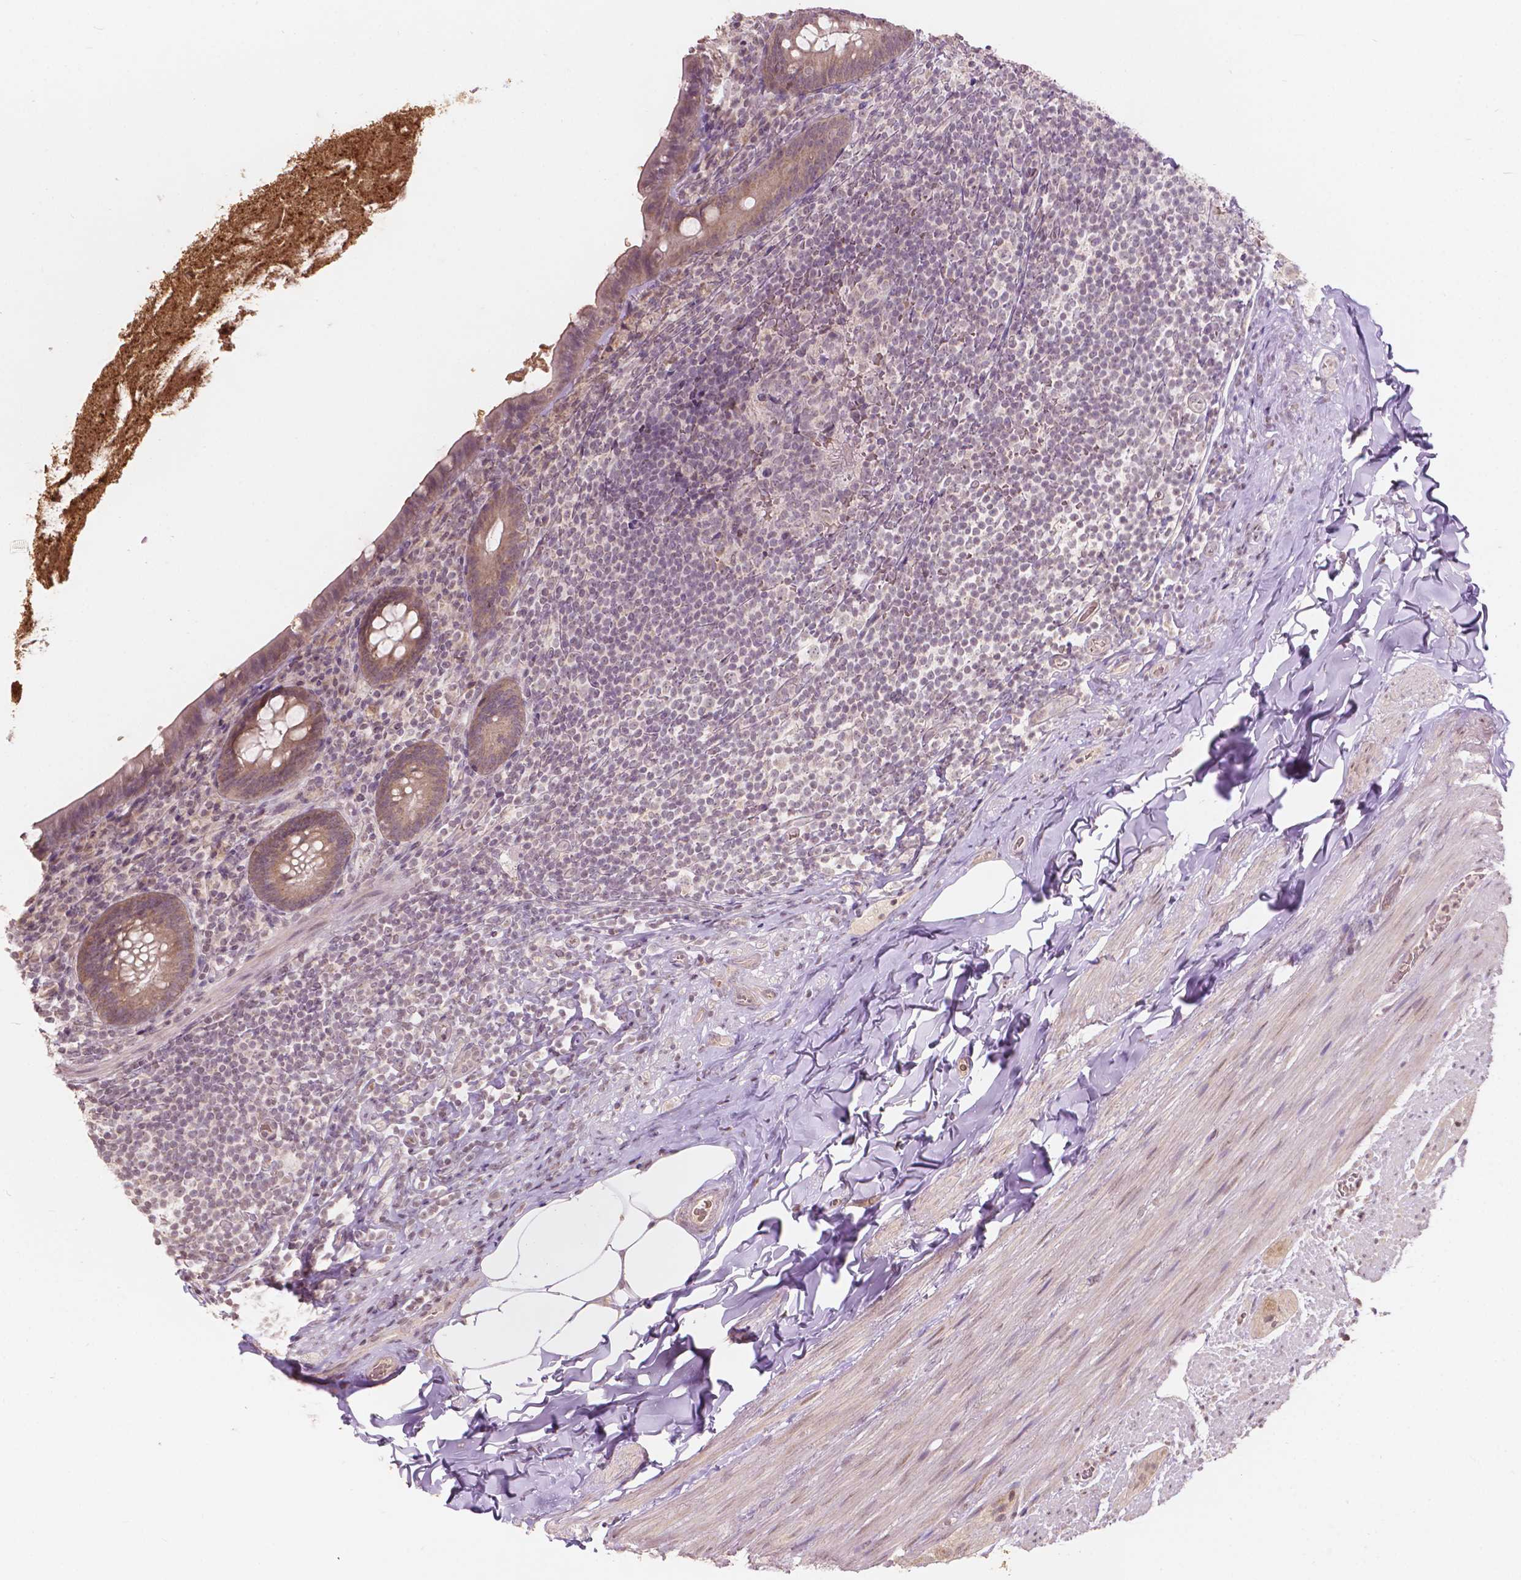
{"staining": {"intensity": "weak", "quantity": ">75%", "location": "cytoplasmic/membranous"}, "tissue": "appendix", "cell_type": "Glandular cells", "image_type": "normal", "snomed": [{"axis": "morphology", "description": "Normal tissue, NOS"}, {"axis": "topography", "description": "Appendix"}], "caption": "Normal appendix was stained to show a protein in brown. There is low levels of weak cytoplasmic/membranous staining in about >75% of glandular cells.", "gene": "NOS1AP", "patient": {"sex": "male", "age": 47}}